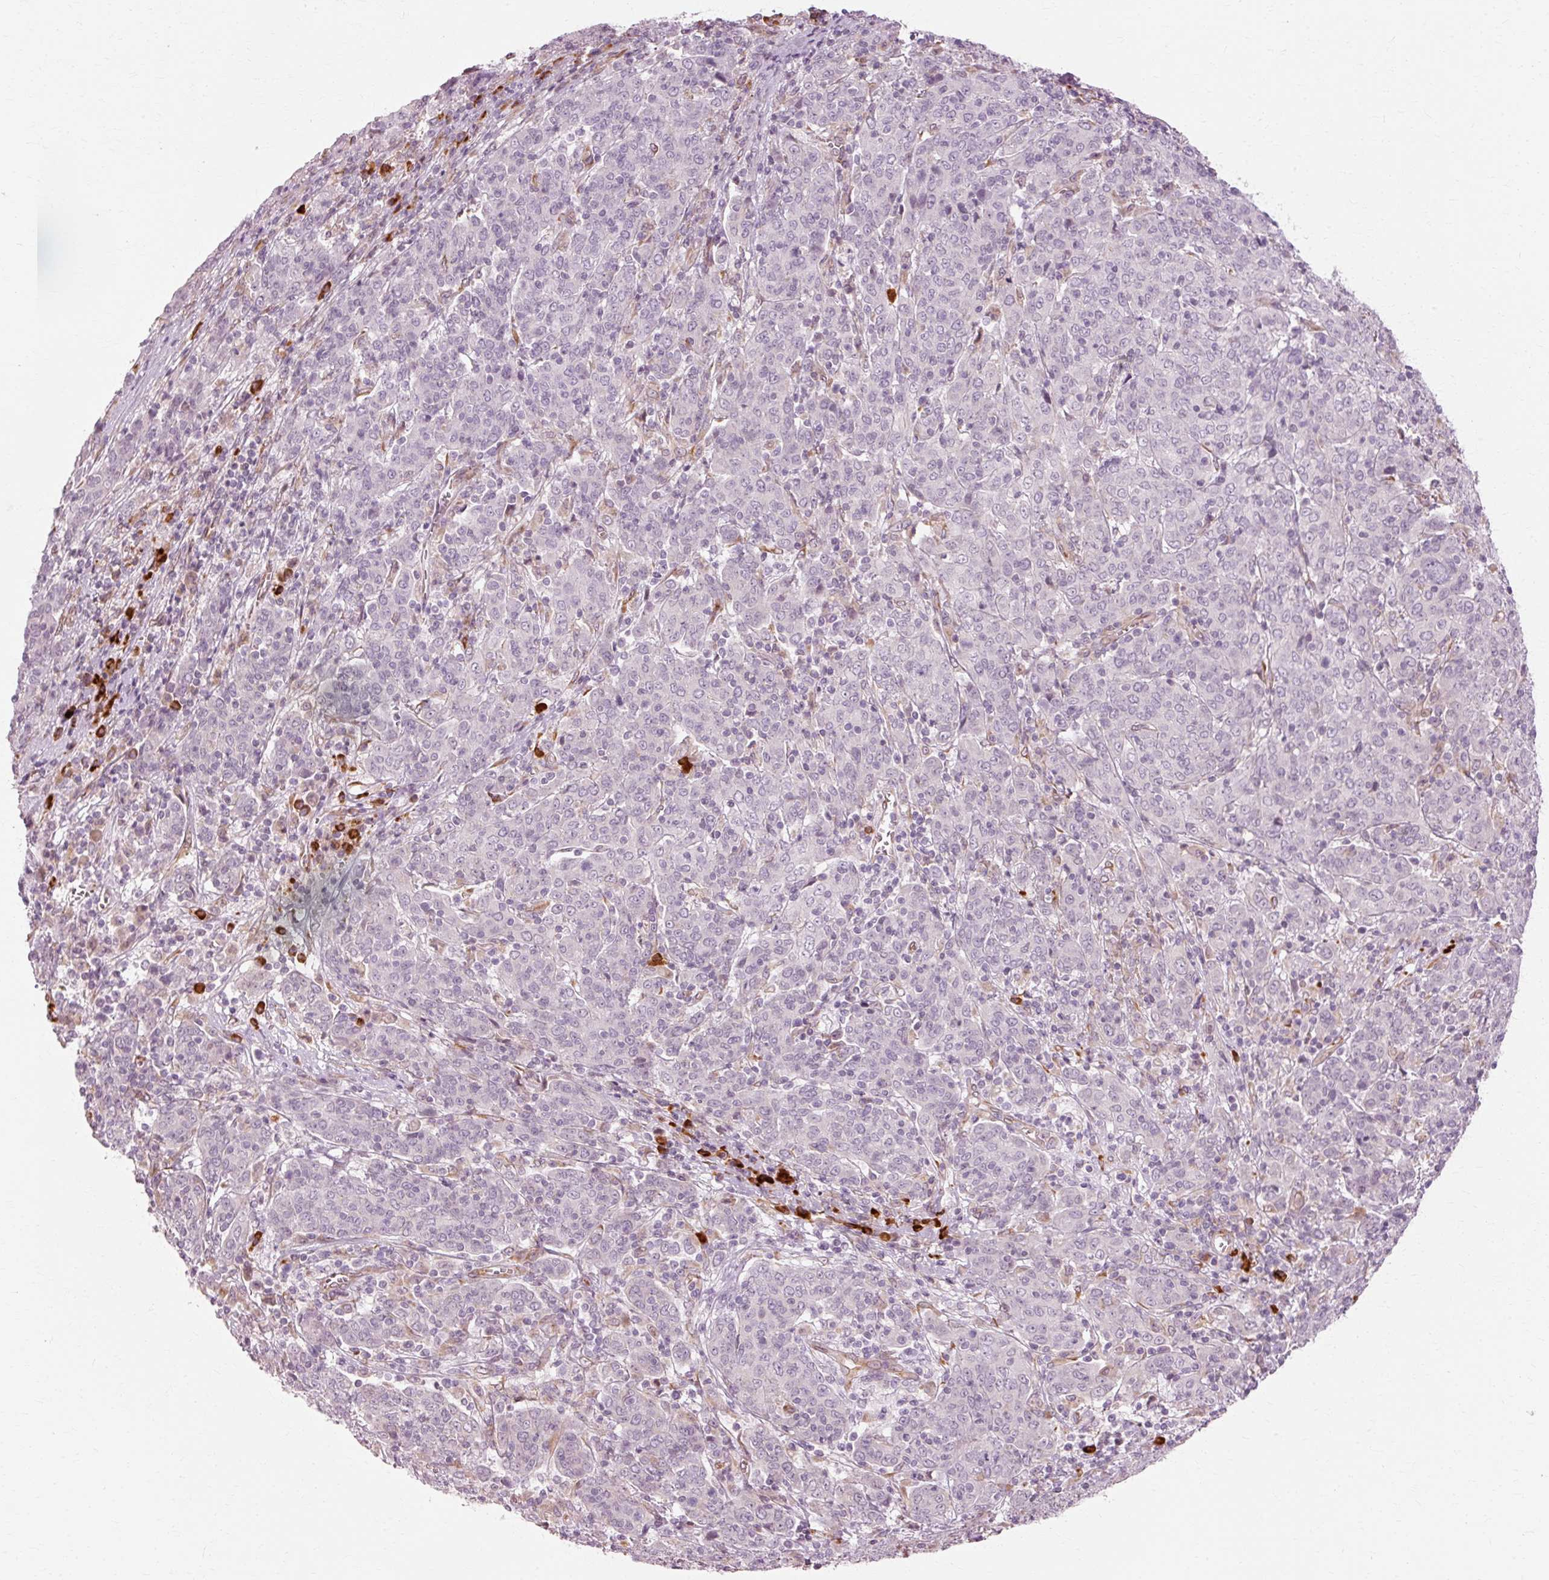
{"staining": {"intensity": "negative", "quantity": "none", "location": "none"}, "tissue": "cervical cancer", "cell_type": "Tumor cells", "image_type": "cancer", "snomed": [{"axis": "morphology", "description": "Squamous cell carcinoma, NOS"}, {"axis": "topography", "description": "Cervix"}], "caption": "Immunohistochemistry image of neoplastic tissue: human cervical cancer (squamous cell carcinoma) stained with DAB (3,3'-diaminobenzidine) demonstrates no significant protein positivity in tumor cells.", "gene": "RGPD5", "patient": {"sex": "female", "age": 67}}